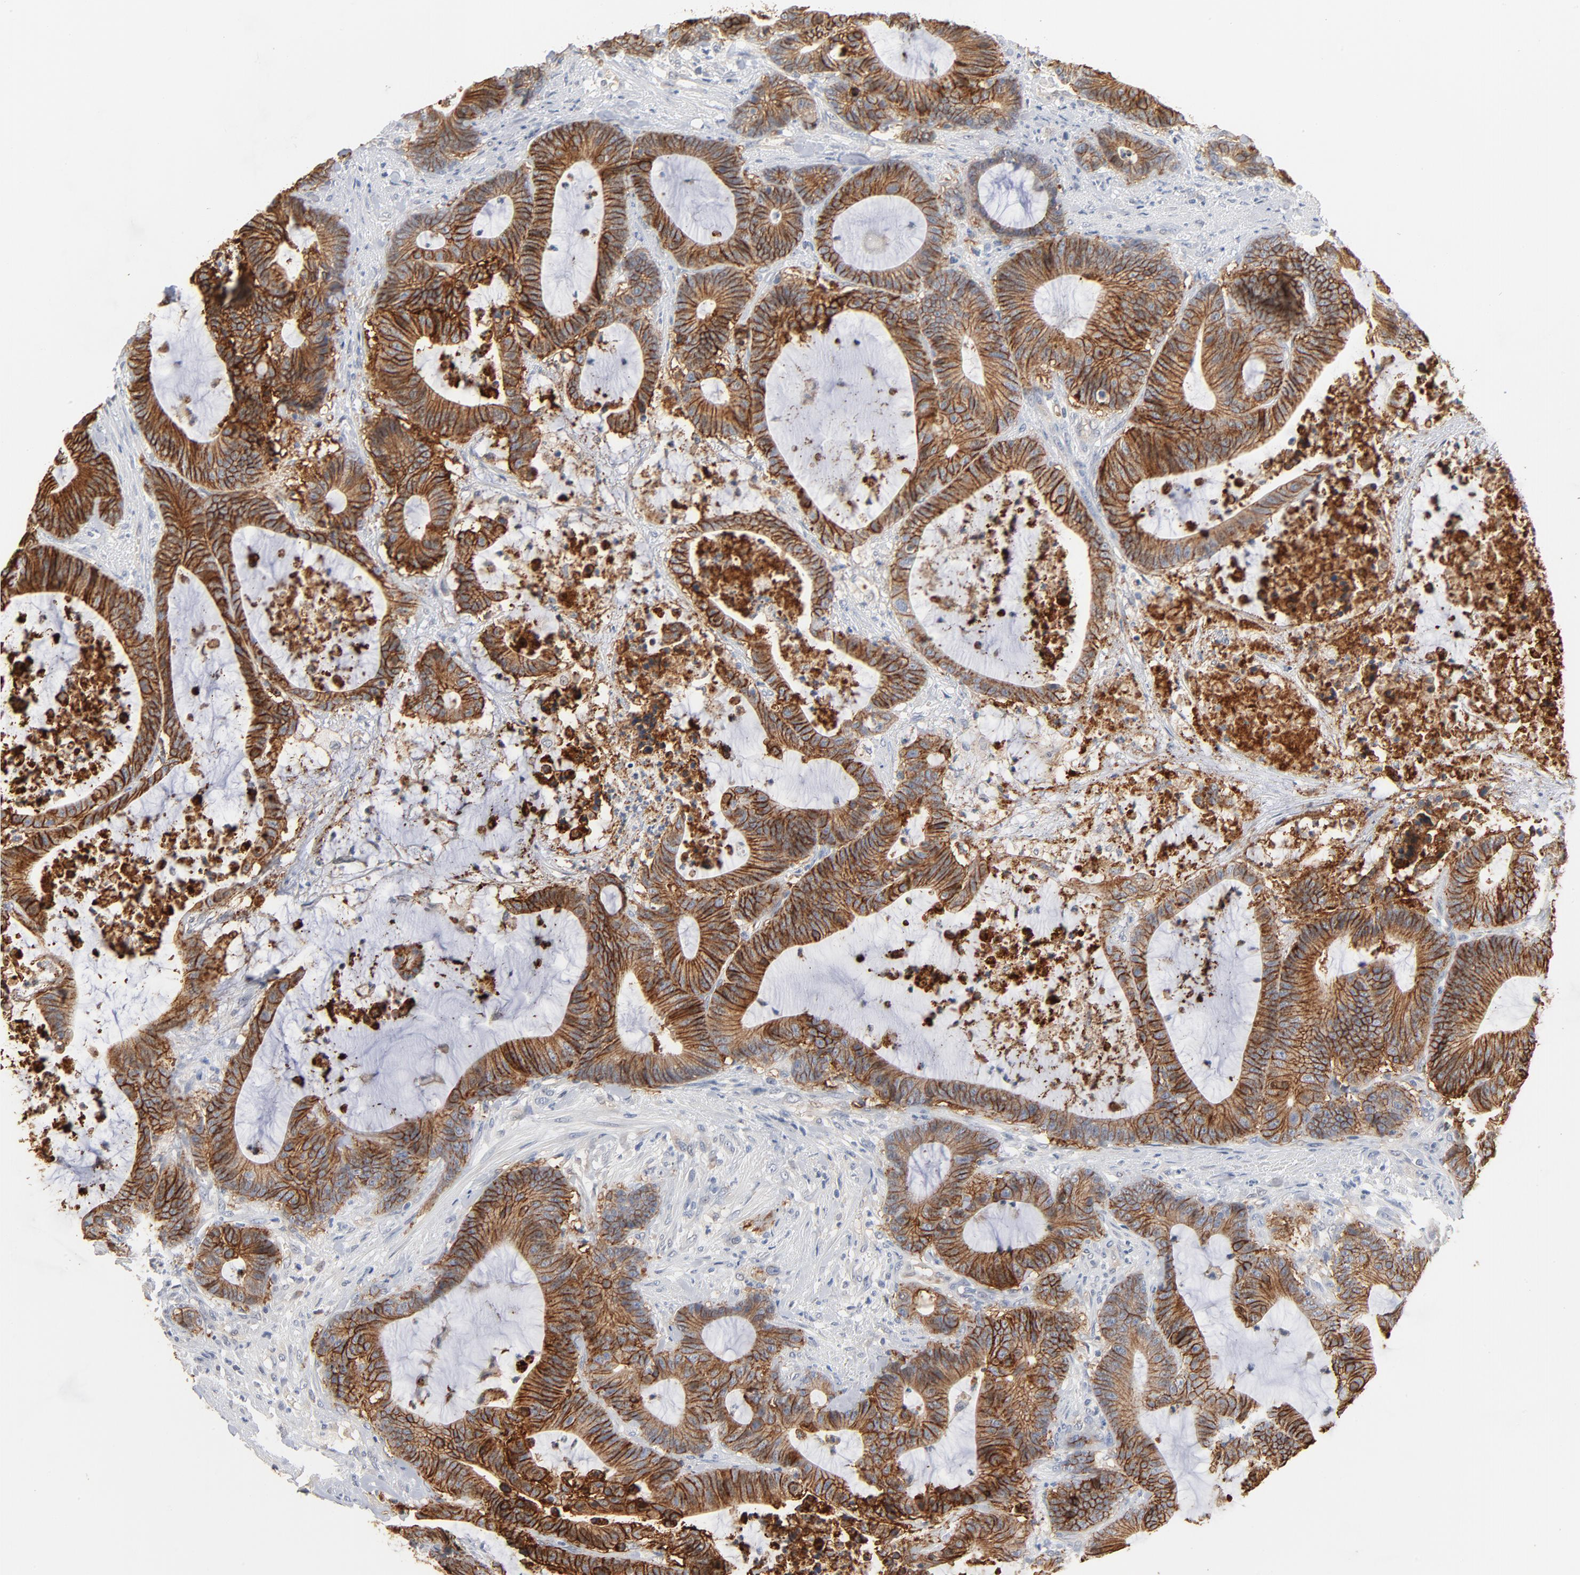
{"staining": {"intensity": "moderate", "quantity": ">75%", "location": "cytoplasmic/membranous"}, "tissue": "colorectal cancer", "cell_type": "Tumor cells", "image_type": "cancer", "snomed": [{"axis": "morphology", "description": "Adenocarcinoma, NOS"}, {"axis": "topography", "description": "Colon"}], "caption": "An immunohistochemistry (IHC) histopathology image of tumor tissue is shown. Protein staining in brown highlights moderate cytoplasmic/membranous positivity in colorectal cancer (adenocarcinoma) within tumor cells. (DAB (3,3'-diaminobenzidine) IHC, brown staining for protein, blue staining for nuclei).", "gene": "EPCAM", "patient": {"sex": "female", "age": 84}}